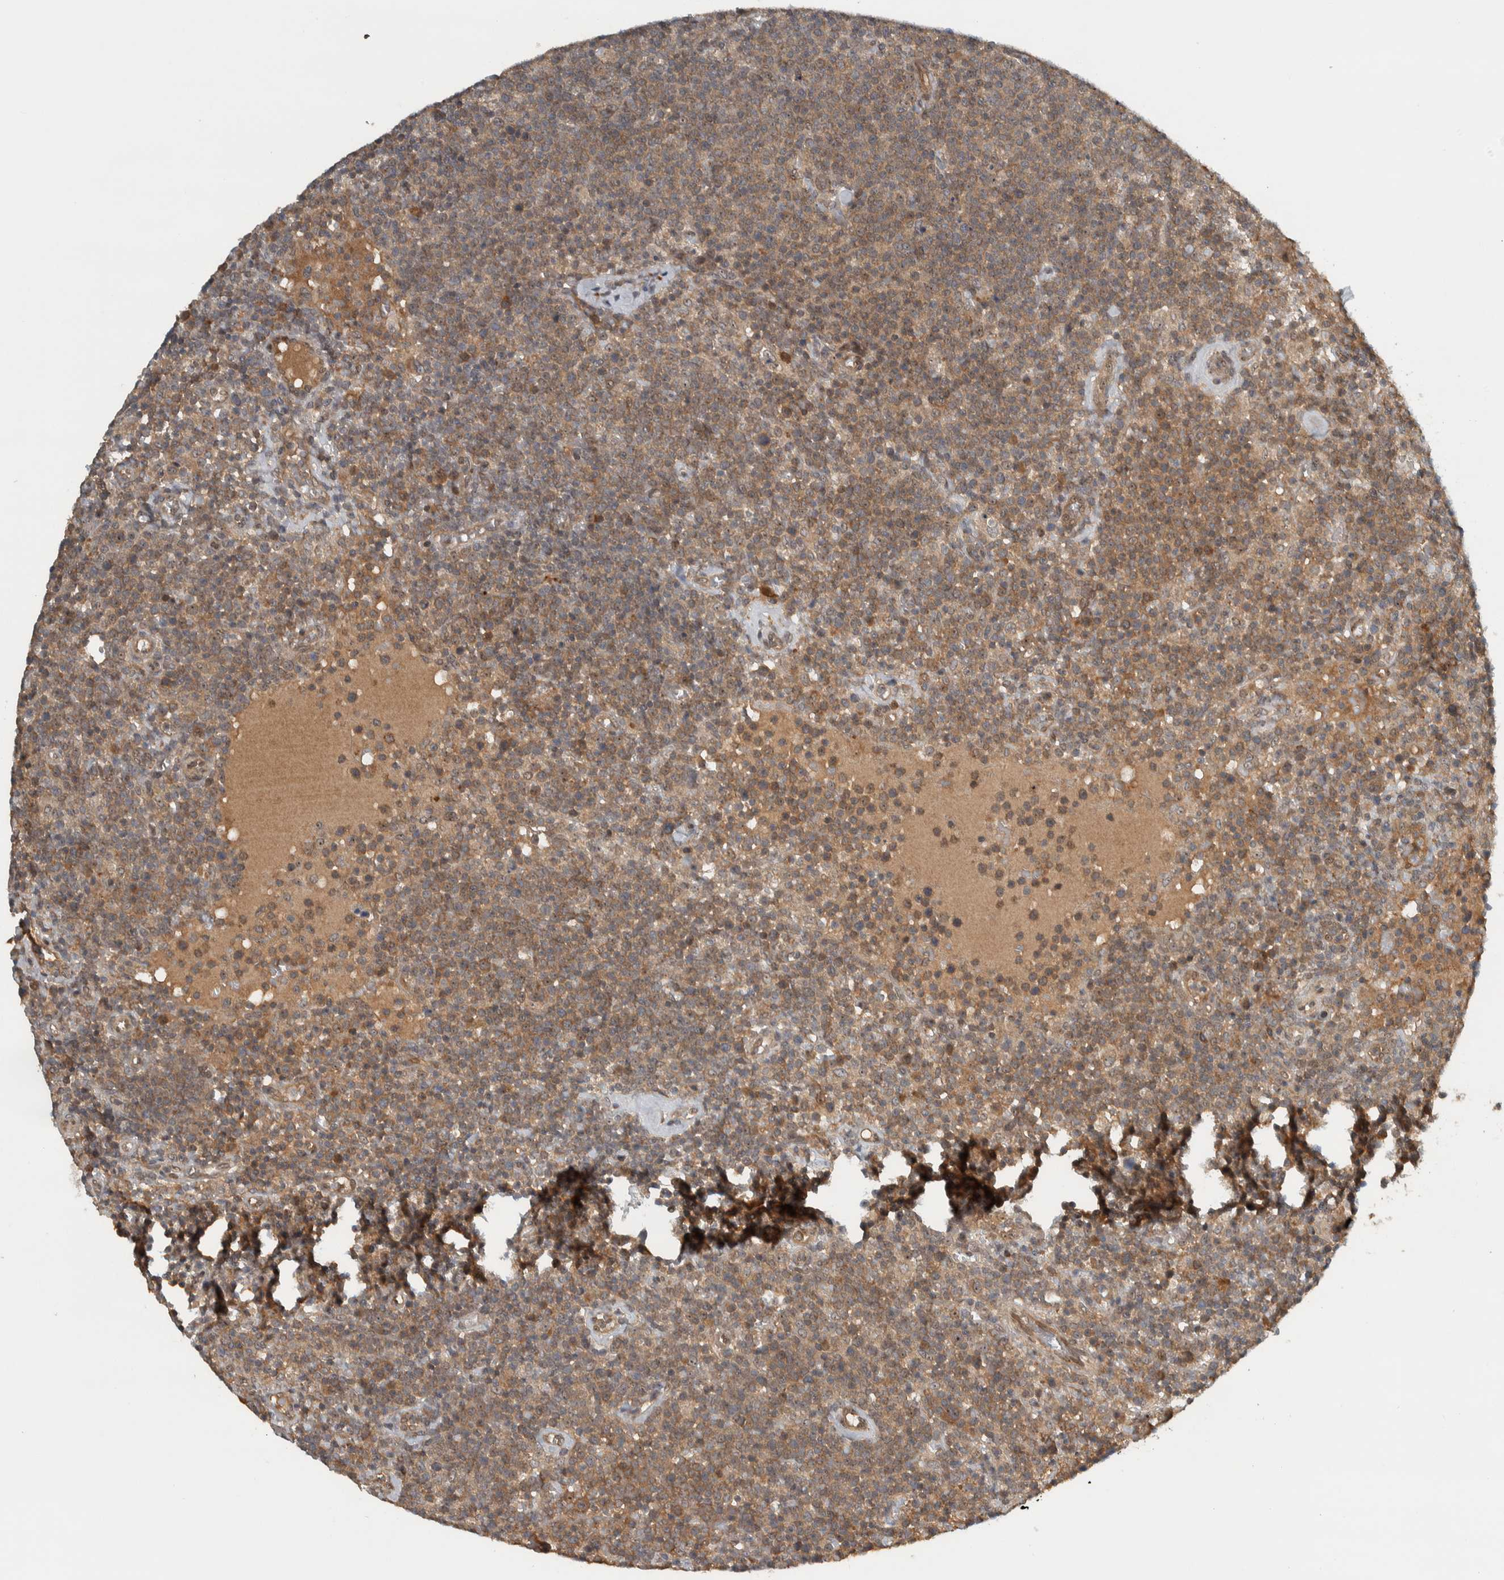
{"staining": {"intensity": "weak", "quantity": ">75%", "location": "cytoplasmic/membranous,nuclear"}, "tissue": "lymphoma", "cell_type": "Tumor cells", "image_type": "cancer", "snomed": [{"axis": "morphology", "description": "Malignant lymphoma, non-Hodgkin's type, High grade"}, {"axis": "topography", "description": "Lymph node"}], "caption": "This is a photomicrograph of IHC staining of malignant lymphoma, non-Hodgkin's type (high-grade), which shows weak expression in the cytoplasmic/membranous and nuclear of tumor cells.", "gene": "XPO5", "patient": {"sex": "male", "age": 61}}